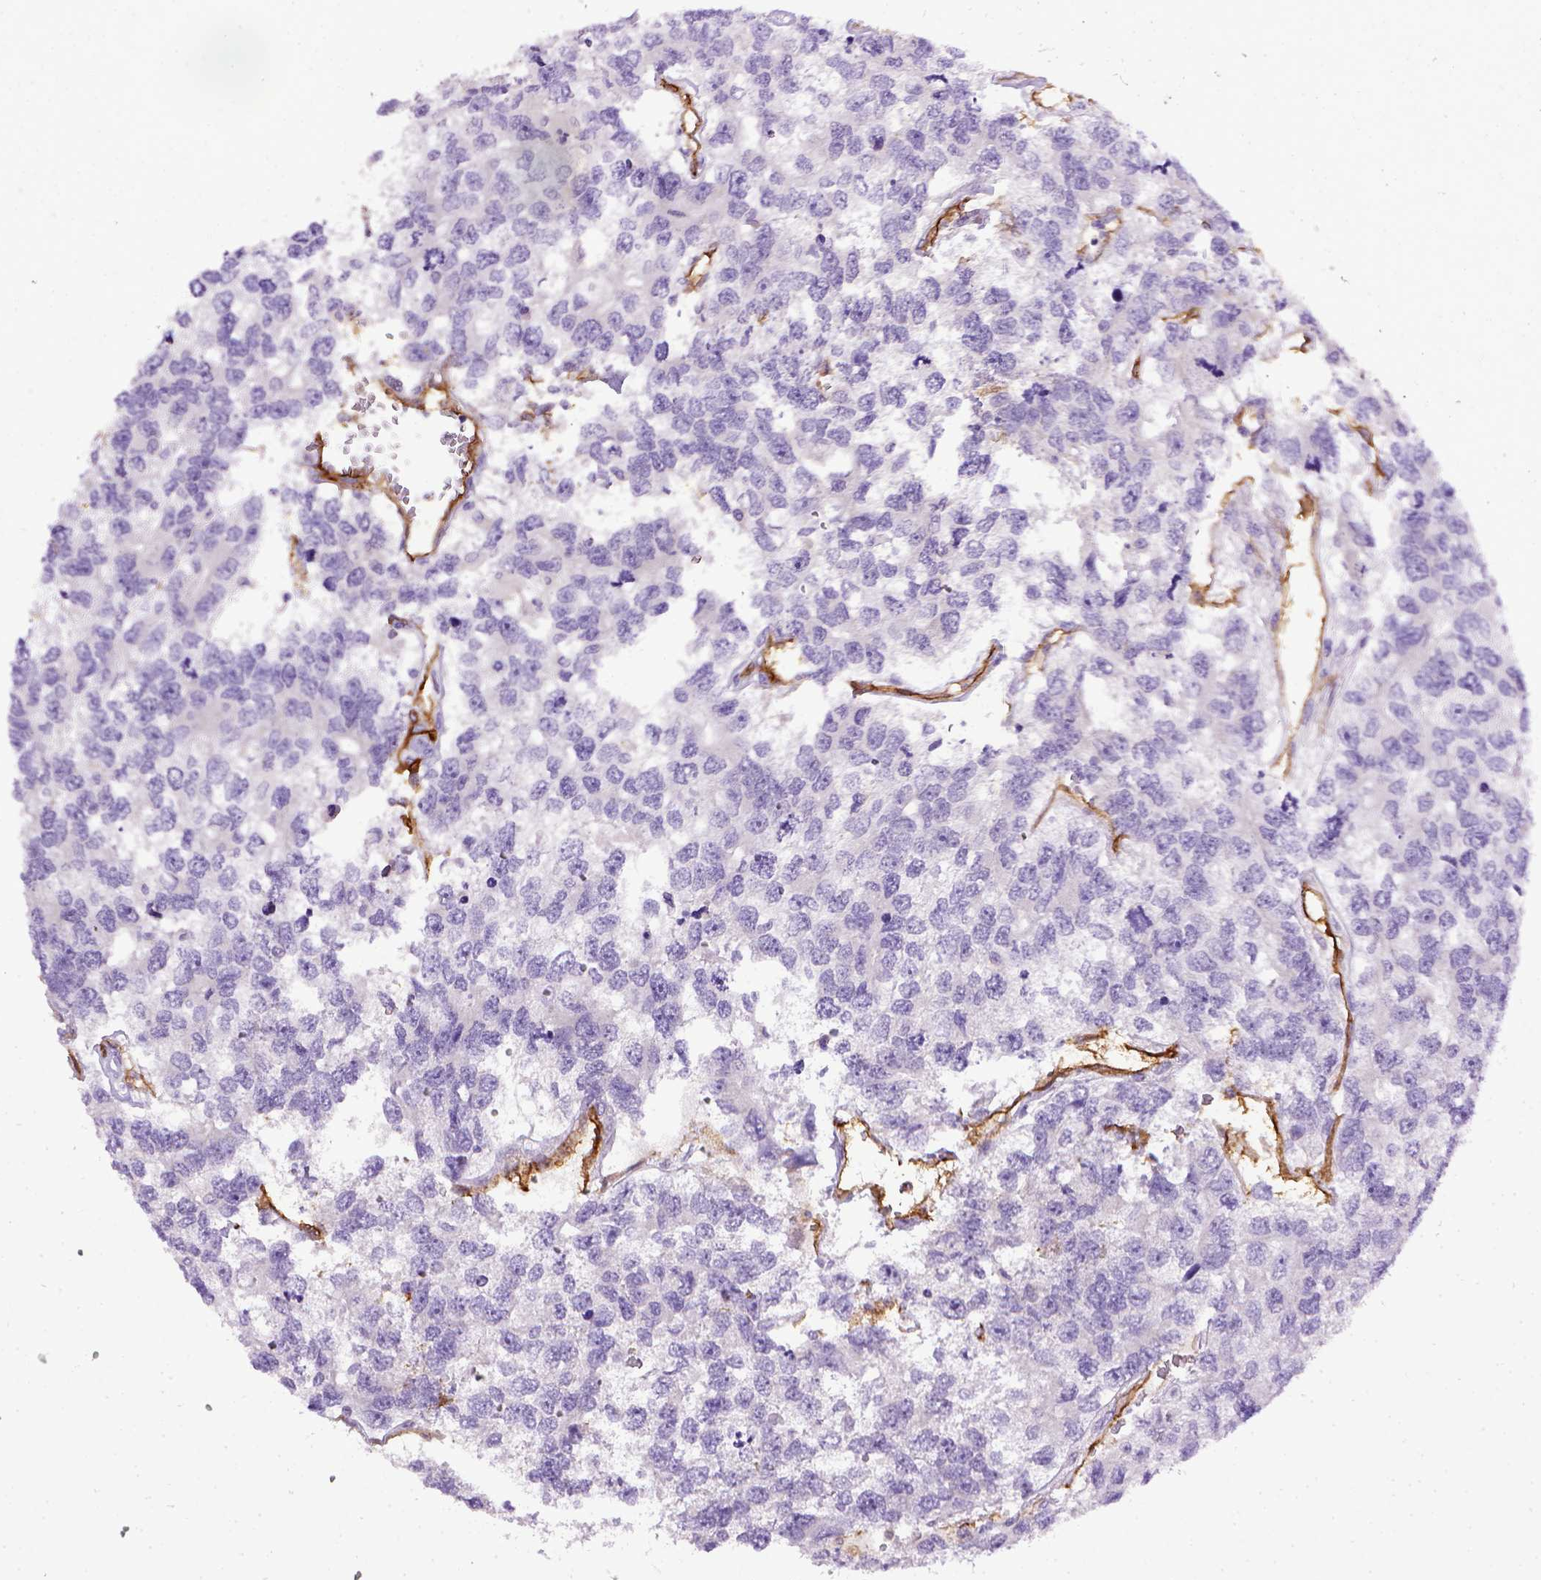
{"staining": {"intensity": "negative", "quantity": "none", "location": "none"}, "tissue": "testis cancer", "cell_type": "Tumor cells", "image_type": "cancer", "snomed": [{"axis": "morphology", "description": "Seminoma, NOS"}, {"axis": "topography", "description": "Testis"}], "caption": "Testis cancer (seminoma) was stained to show a protein in brown. There is no significant positivity in tumor cells.", "gene": "ENG", "patient": {"sex": "male", "age": 52}}